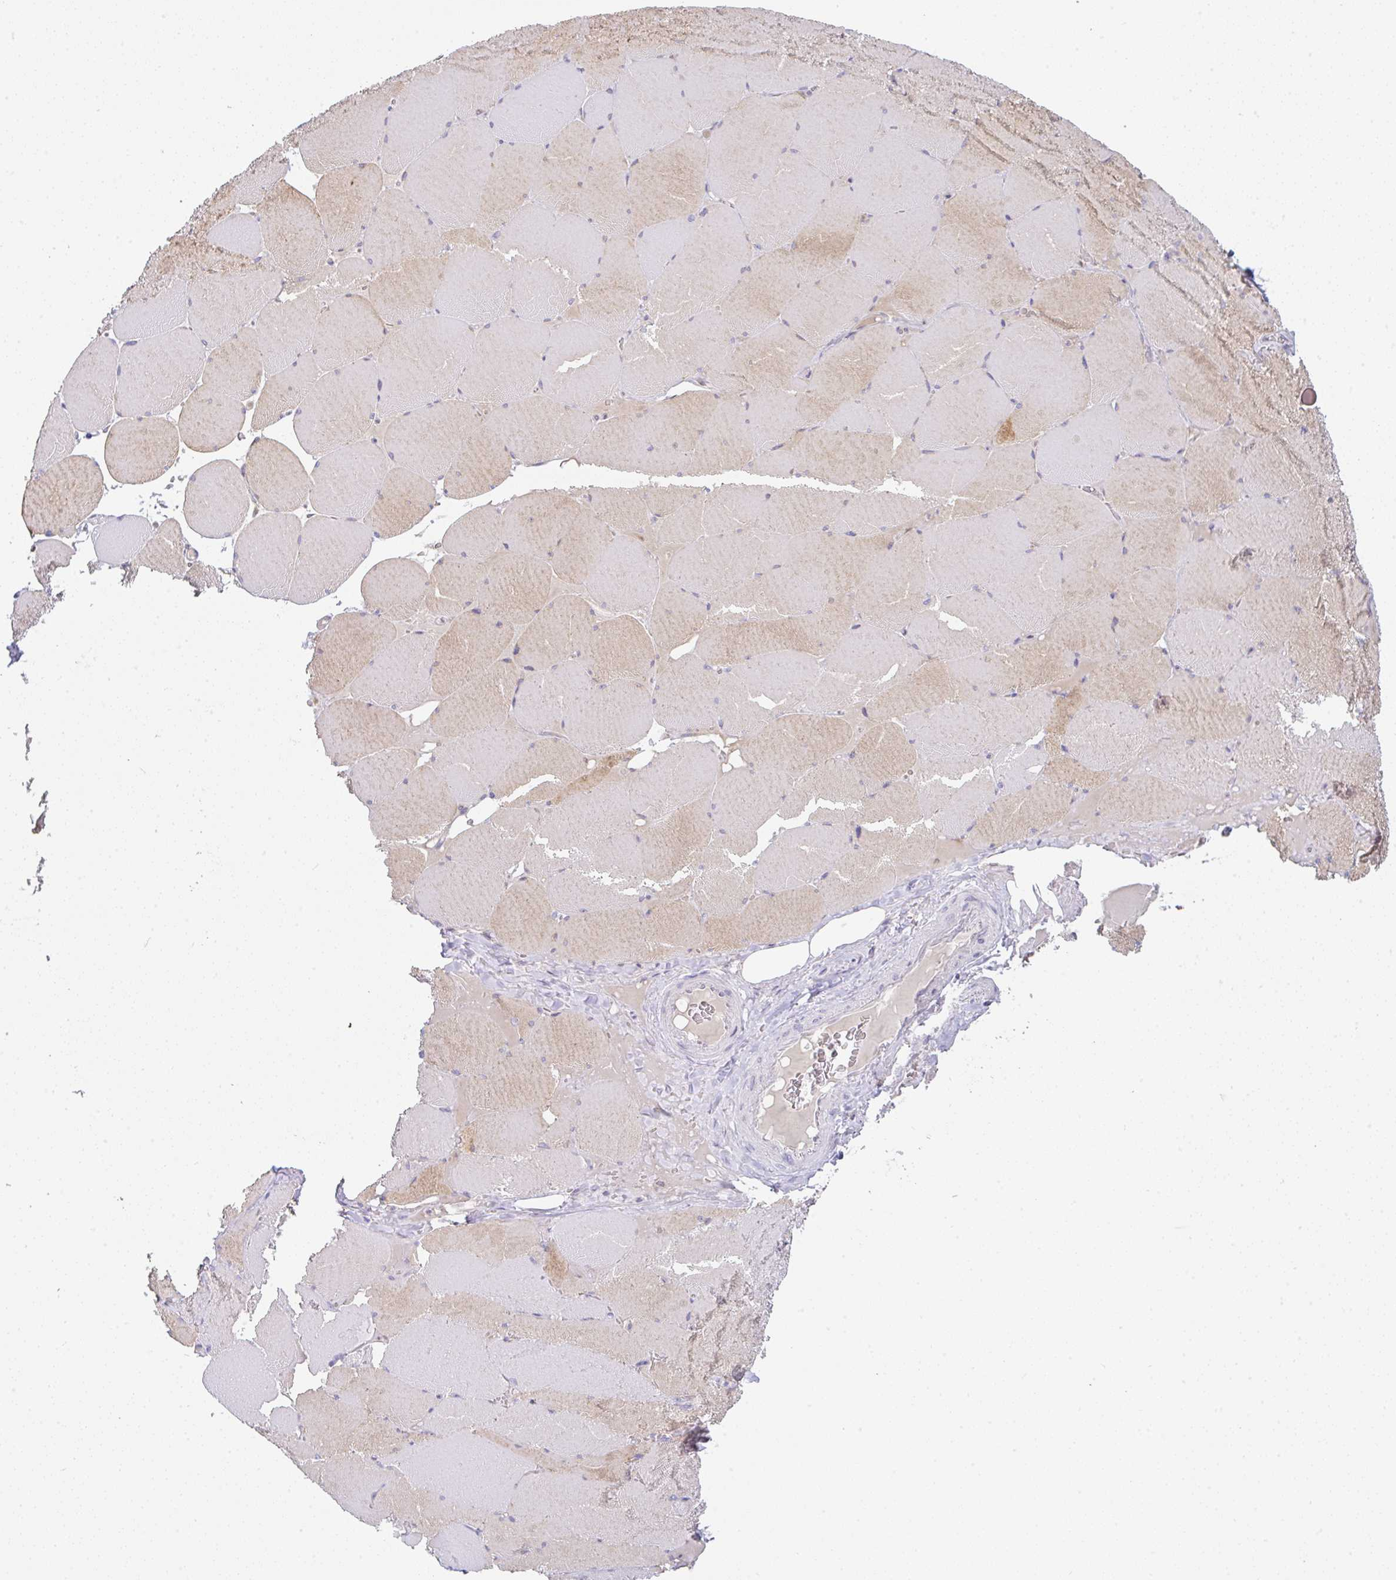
{"staining": {"intensity": "moderate", "quantity": "25%-75%", "location": "cytoplasmic/membranous"}, "tissue": "skeletal muscle", "cell_type": "Myocytes", "image_type": "normal", "snomed": [{"axis": "morphology", "description": "Normal tissue, NOS"}, {"axis": "topography", "description": "Skeletal muscle"}, {"axis": "topography", "description": "Head-Neck"}], "caption": "Myocytes demonstrate moderate cytoplasmic/membranous expression in approximately 25%-75% of cells in unremarkable skeletal muscle. The staining is performed using DAB (3,3'-diaminobenzidine) brown chromogen to label protein expression. The nuclei are counter-stained blue using hematoxylin.", "gene": "DERL2", "patient": {"sex": "male", "age": 66}}